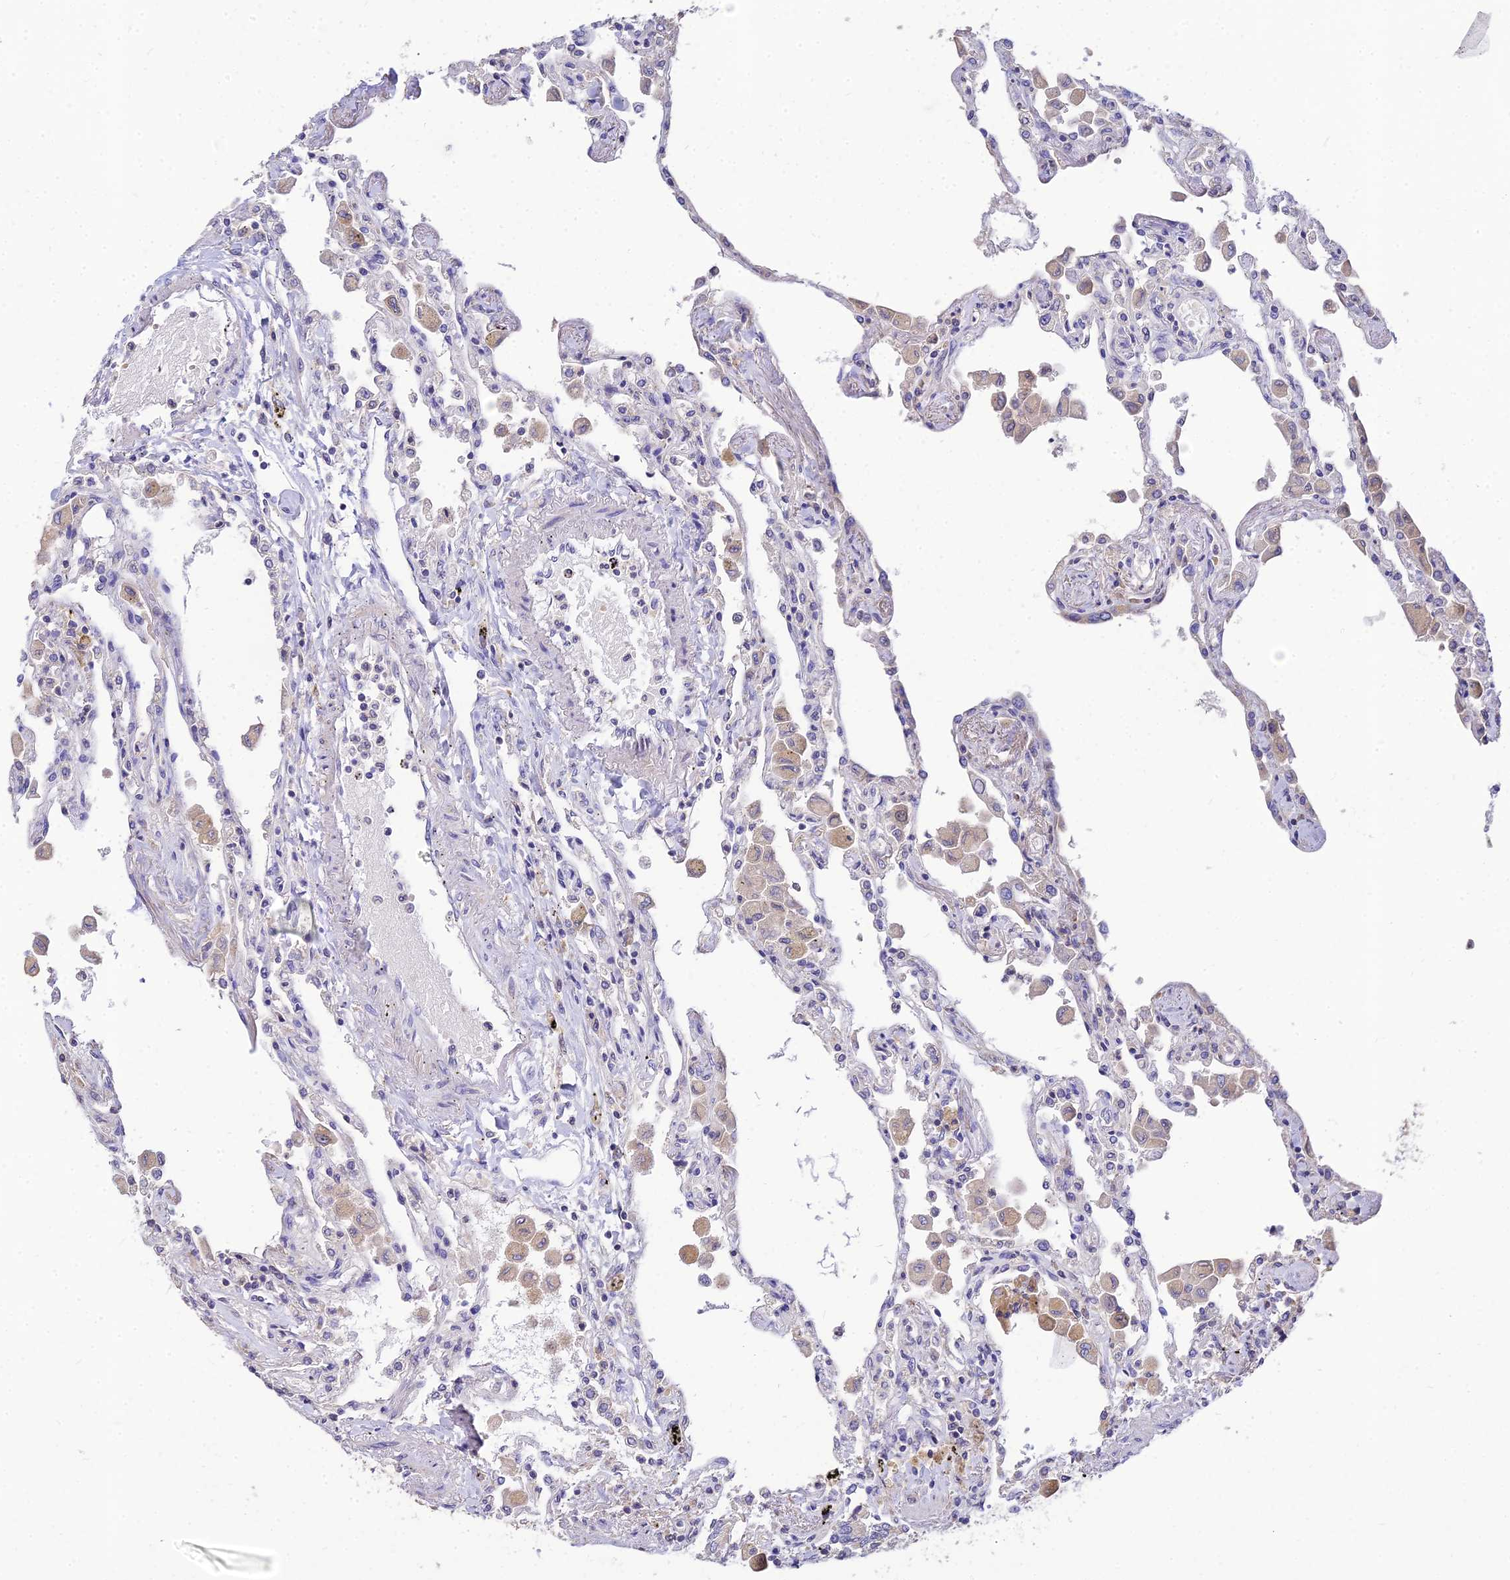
{"staining": {"intensity": "negative", "quantity": "none", "location": "none"}, "tissue": "lung", "cell_type": "Alveolar cells", "image_type": "normal", "snomed": [{"axis": "morphology", "description": "Normal tissue, NOS"}, {"axis": "topography", "description": "Bronchus"}, {"axis": "topography", "description": "Lung"}], "caption": "Photomicrograph shows no significant protein staining in alveolar cells of normal lung.", "gene": "ARL8A", "patient": {"sex": "female", "age": 49}}